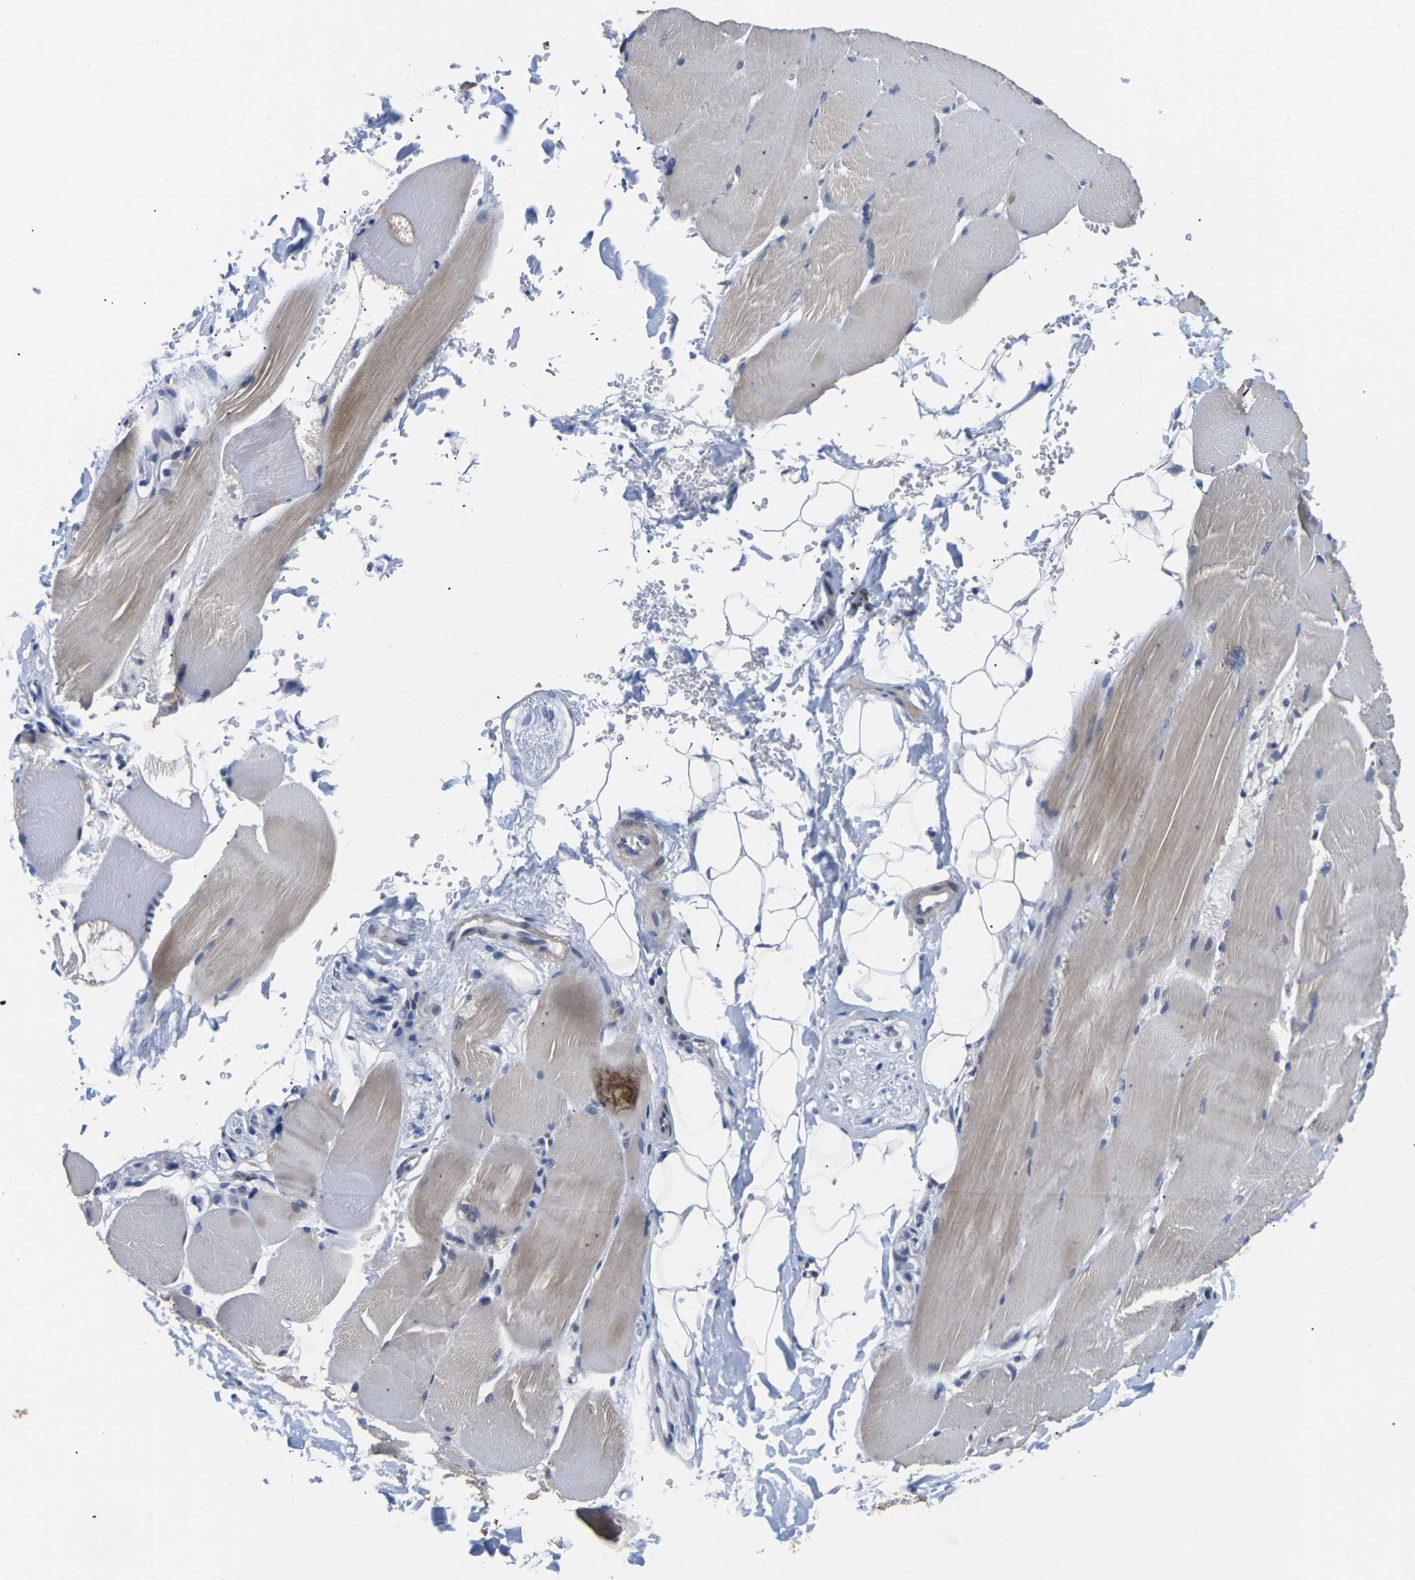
{"staining": {"intensity": "weak", "quantity": "25%-75%", "location": "cytoplasmic/membranous"}, "tissue": "skeletal muscle", "cell_type": "Myocytes", "image_type": "normal", "snomed": [{"axis": "morphology", "description": "Normal tissue, NOS"}, {"axis": "topography", "description": "Skin"}, {"axis": "topography", "description": "Skeletal muscle"}], "caption": "Brown immunohistochemical staining in normal skeletal muscle exhibits weak cytoplasmic/membranous staining in about 25%-75% of myocytes.", "gene": "ST6GAL2", "patient": {"sex": "male", "age": 83}}